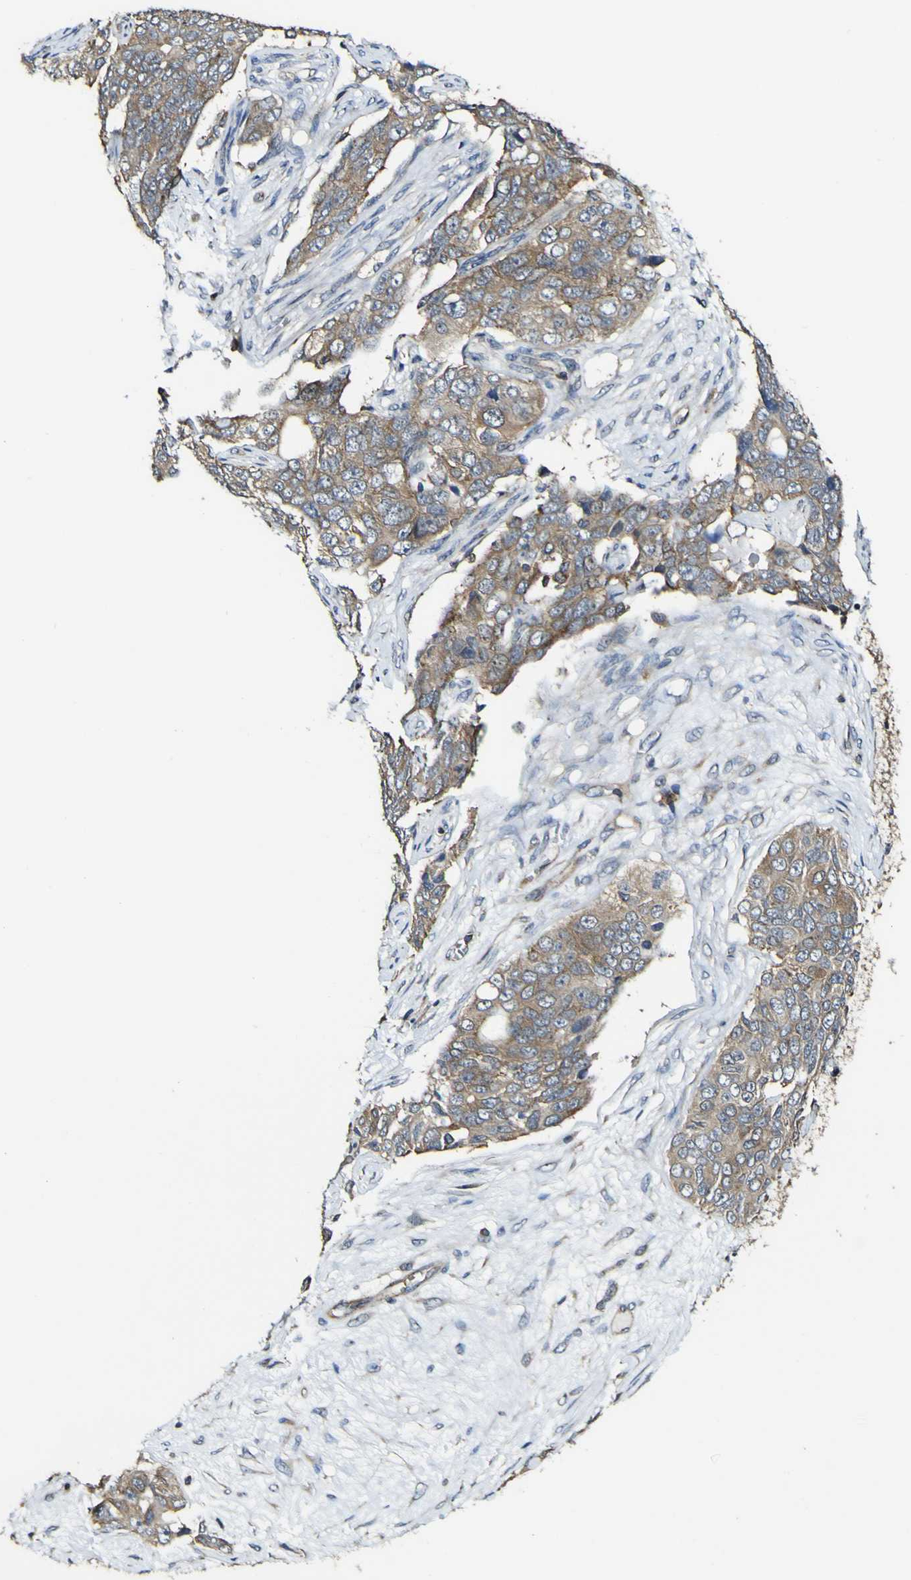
{"staining": {"intensity": "weak", "quantity": ">75%", "location": "cytoplasmic/membranous"}, "tissue": "ovarian cancer", "cell_type": "Tumor cells", "image_type": "cancer", "snomed": [{"axis": "morphology", "description": "Carcinoma, endometroid"}, {"axis": "topography", "description": "Ovary"}], "caption": "Protein expression analysis of endometroid carcinoma (ovarian) reveals weak cytoplasmic/membranous expression in about >75% of tumor cells. The staining was performed using DAB (3,3'-diaminobenzidine) to visualize the protein expression in brown, while the nuclei were stained in blue with hematoxylin (Magnification: 20x).", "gene": "TNIK", "patient": {"sex": "female", "age": 51}}